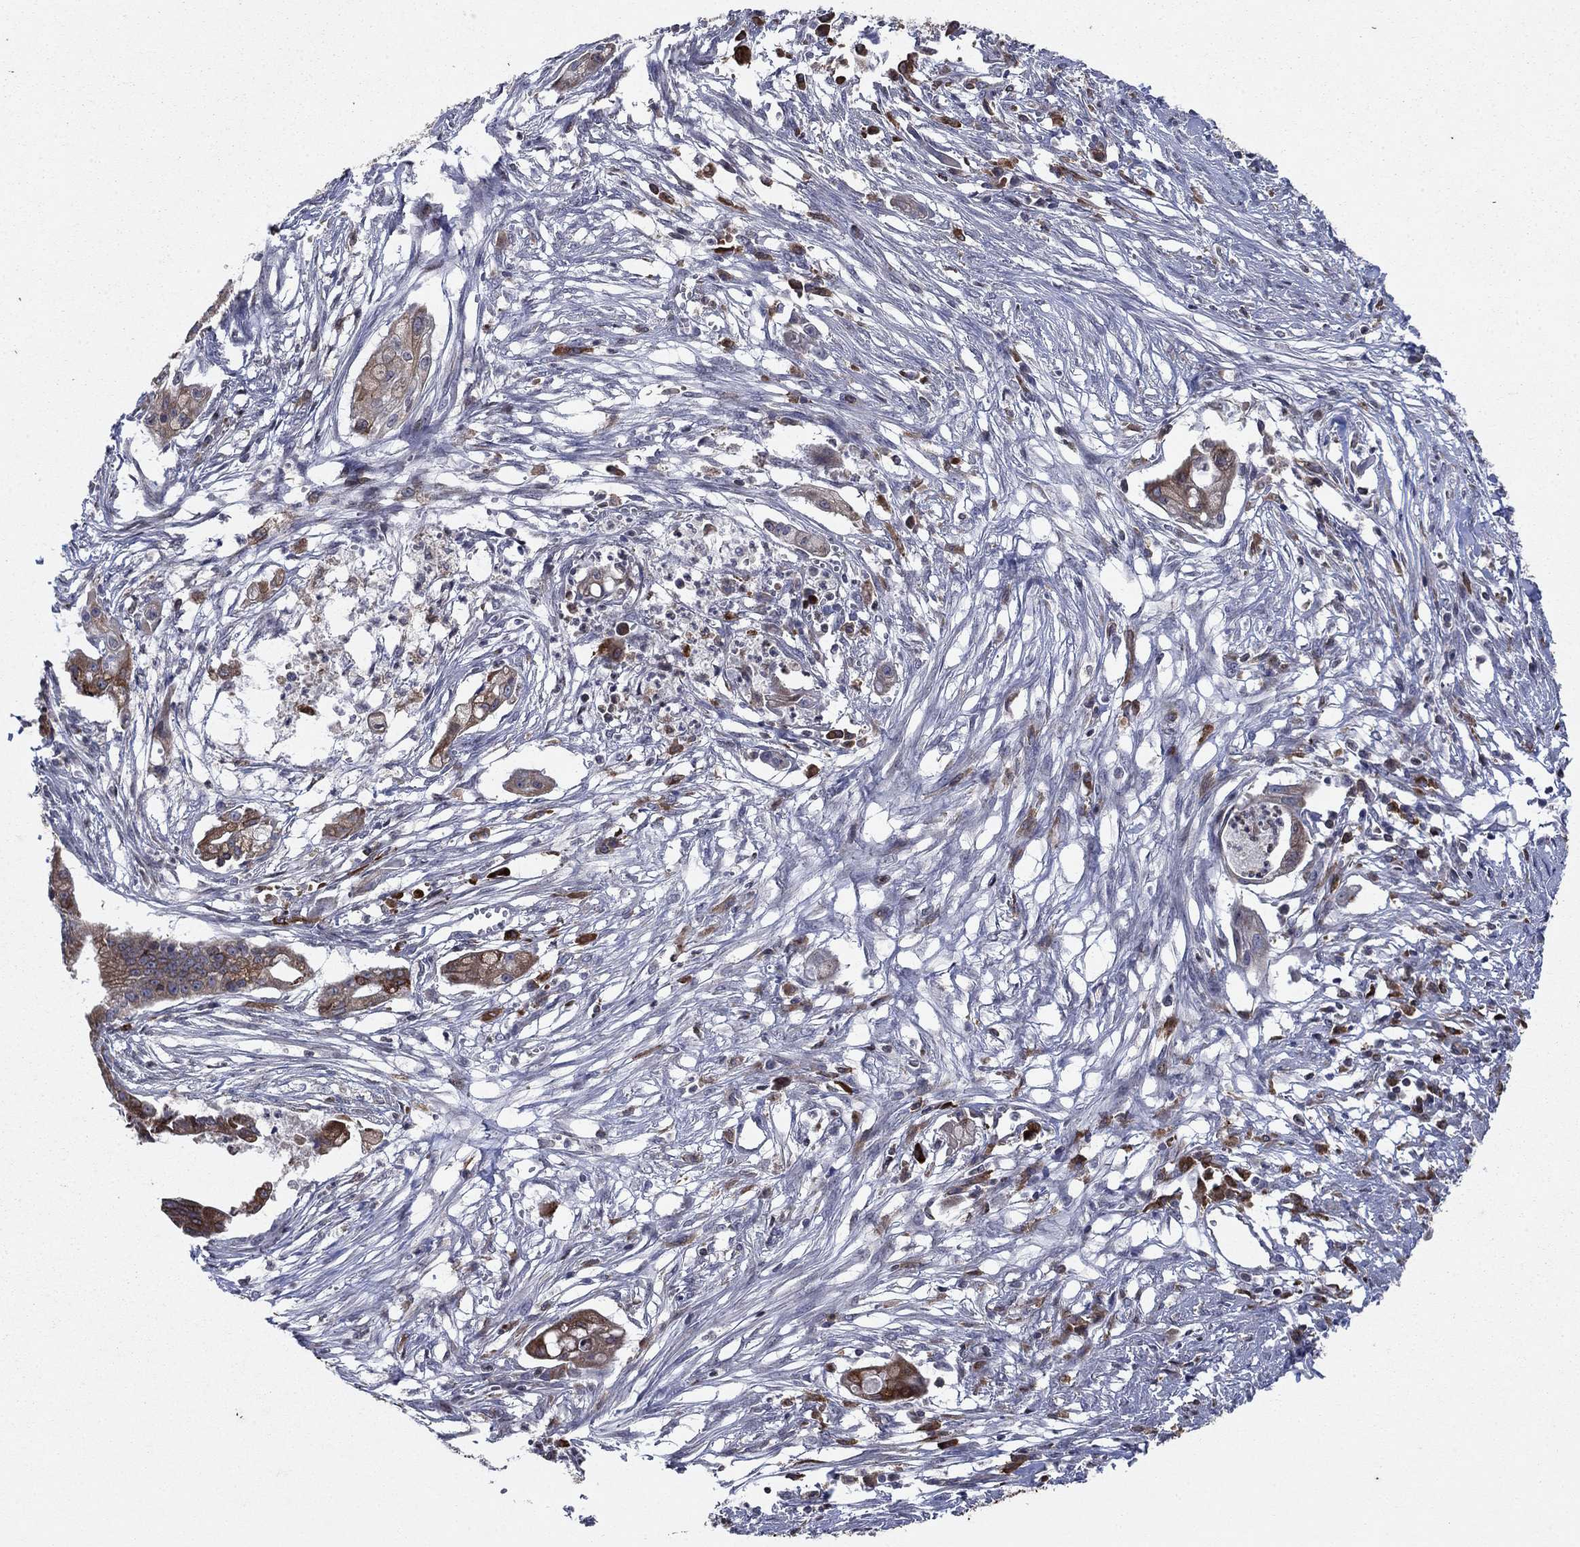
{"staining": {"intensity": "strong", "quantity": "25%-75%", "location": "cytoplasmic/membranous"}, "tissue": "pancreatic cancer", "cell_type": "Tumor cells", "image_type": "cancer", "snomed": [{"axis": "morphology", "description": "Normal tissue, NOS"}, {"axis": "morphology", "description": "Adenocarcinoma, NOS"}, {"axis": "topography", "description": "Pancreas"}], "caption": "This is an image of immunohistochemistry staining of adenocarcinoma (pancreatic), which shows strong positivity in the cytoplasmic/membranous of tumor cells.", "gene": "DHRS7", "patient": {"sex": "female", "age": 58}}